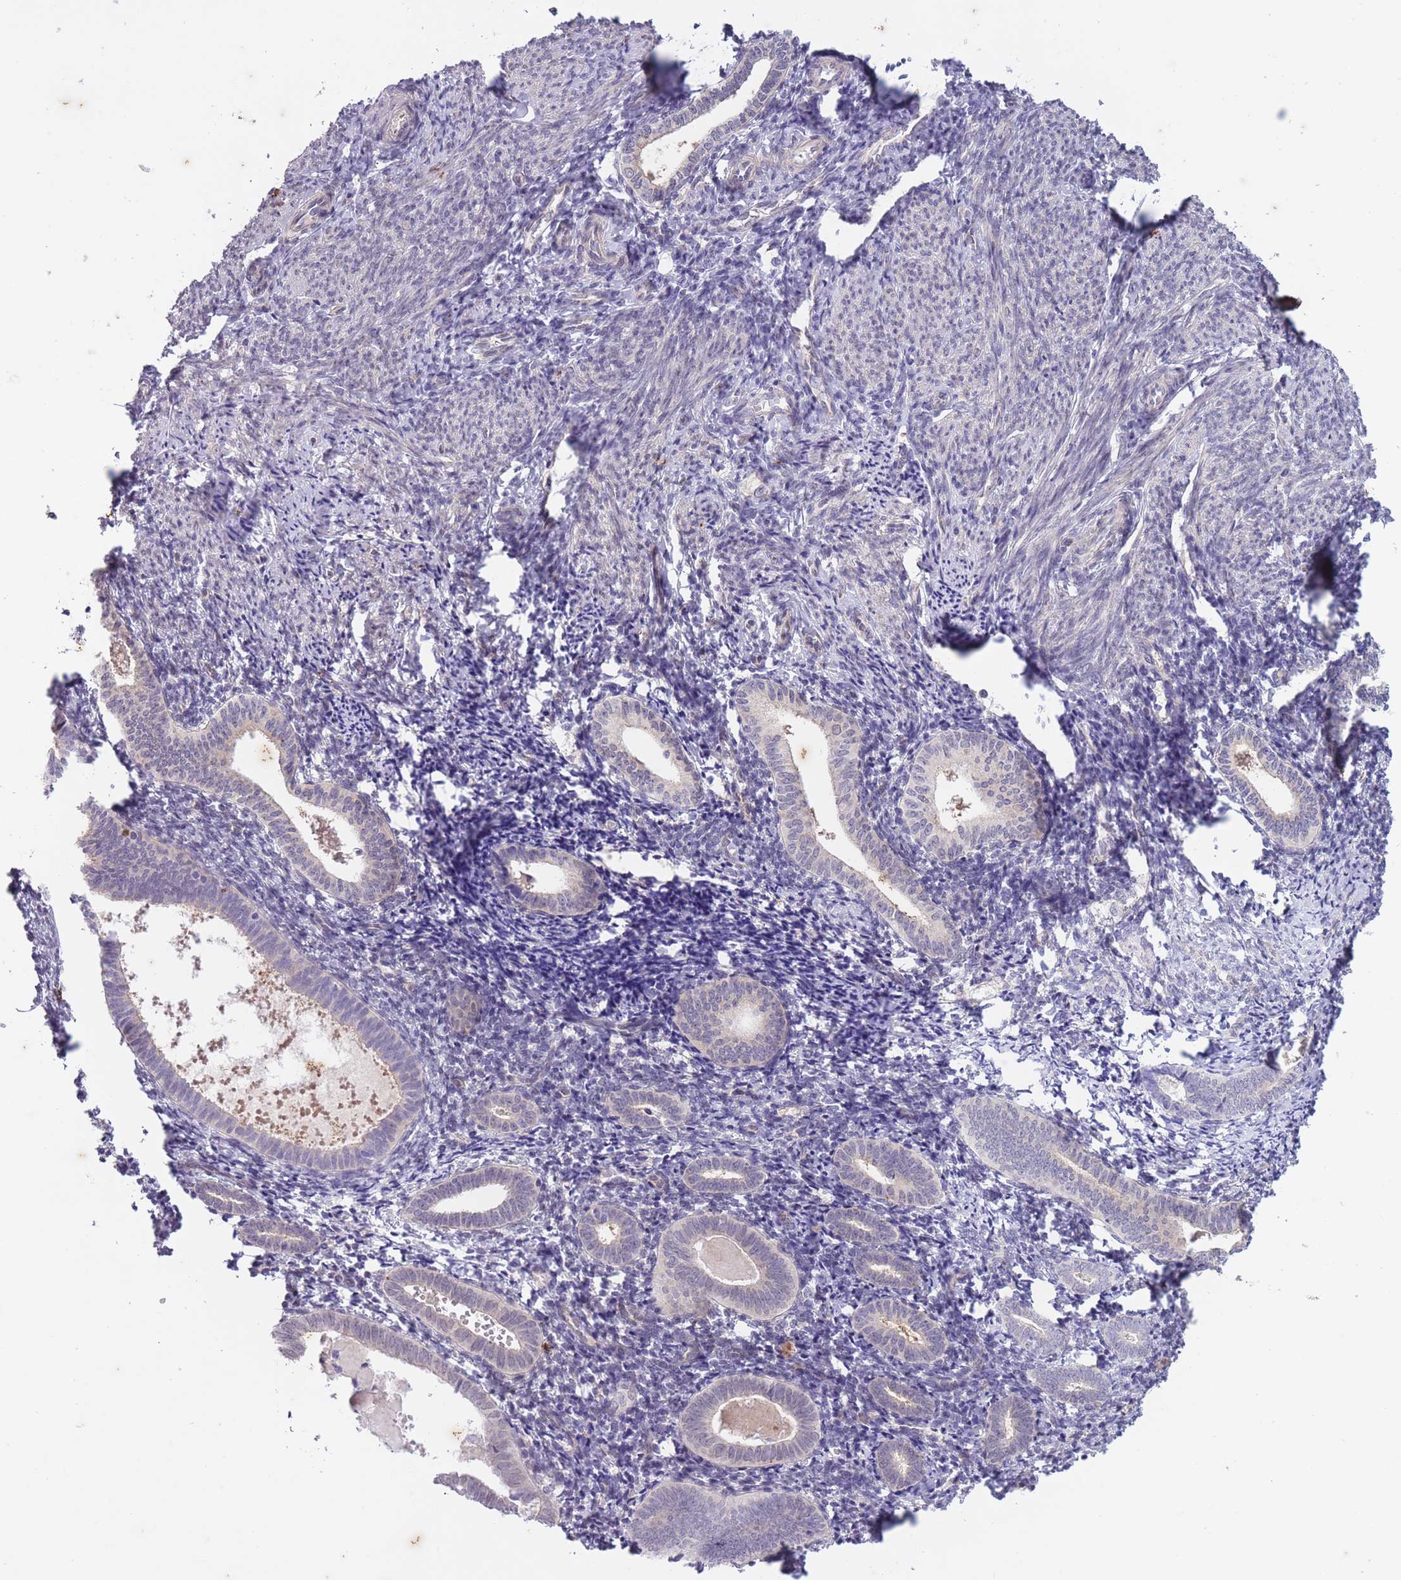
{"staining": {"intensity": "negative", "quantity": "none", "location": "none"}, "tissue": "endometrium", "cell_type": "Cells in endometrial stroma", "image_type": "normal", "snomed": [{"axis": "morphology", "description": "Normal tissue, NOS"}, {"axis": "topography", "description": "Endometrium"}], "caption": "The IHC histopathology image has no significant expression in cells in endometrial stroma of endometrium. (IHC, brightfield microscopy, high magnification).", "gene": "ARPIN", "patient": {"sex": "female", "age": 54}}